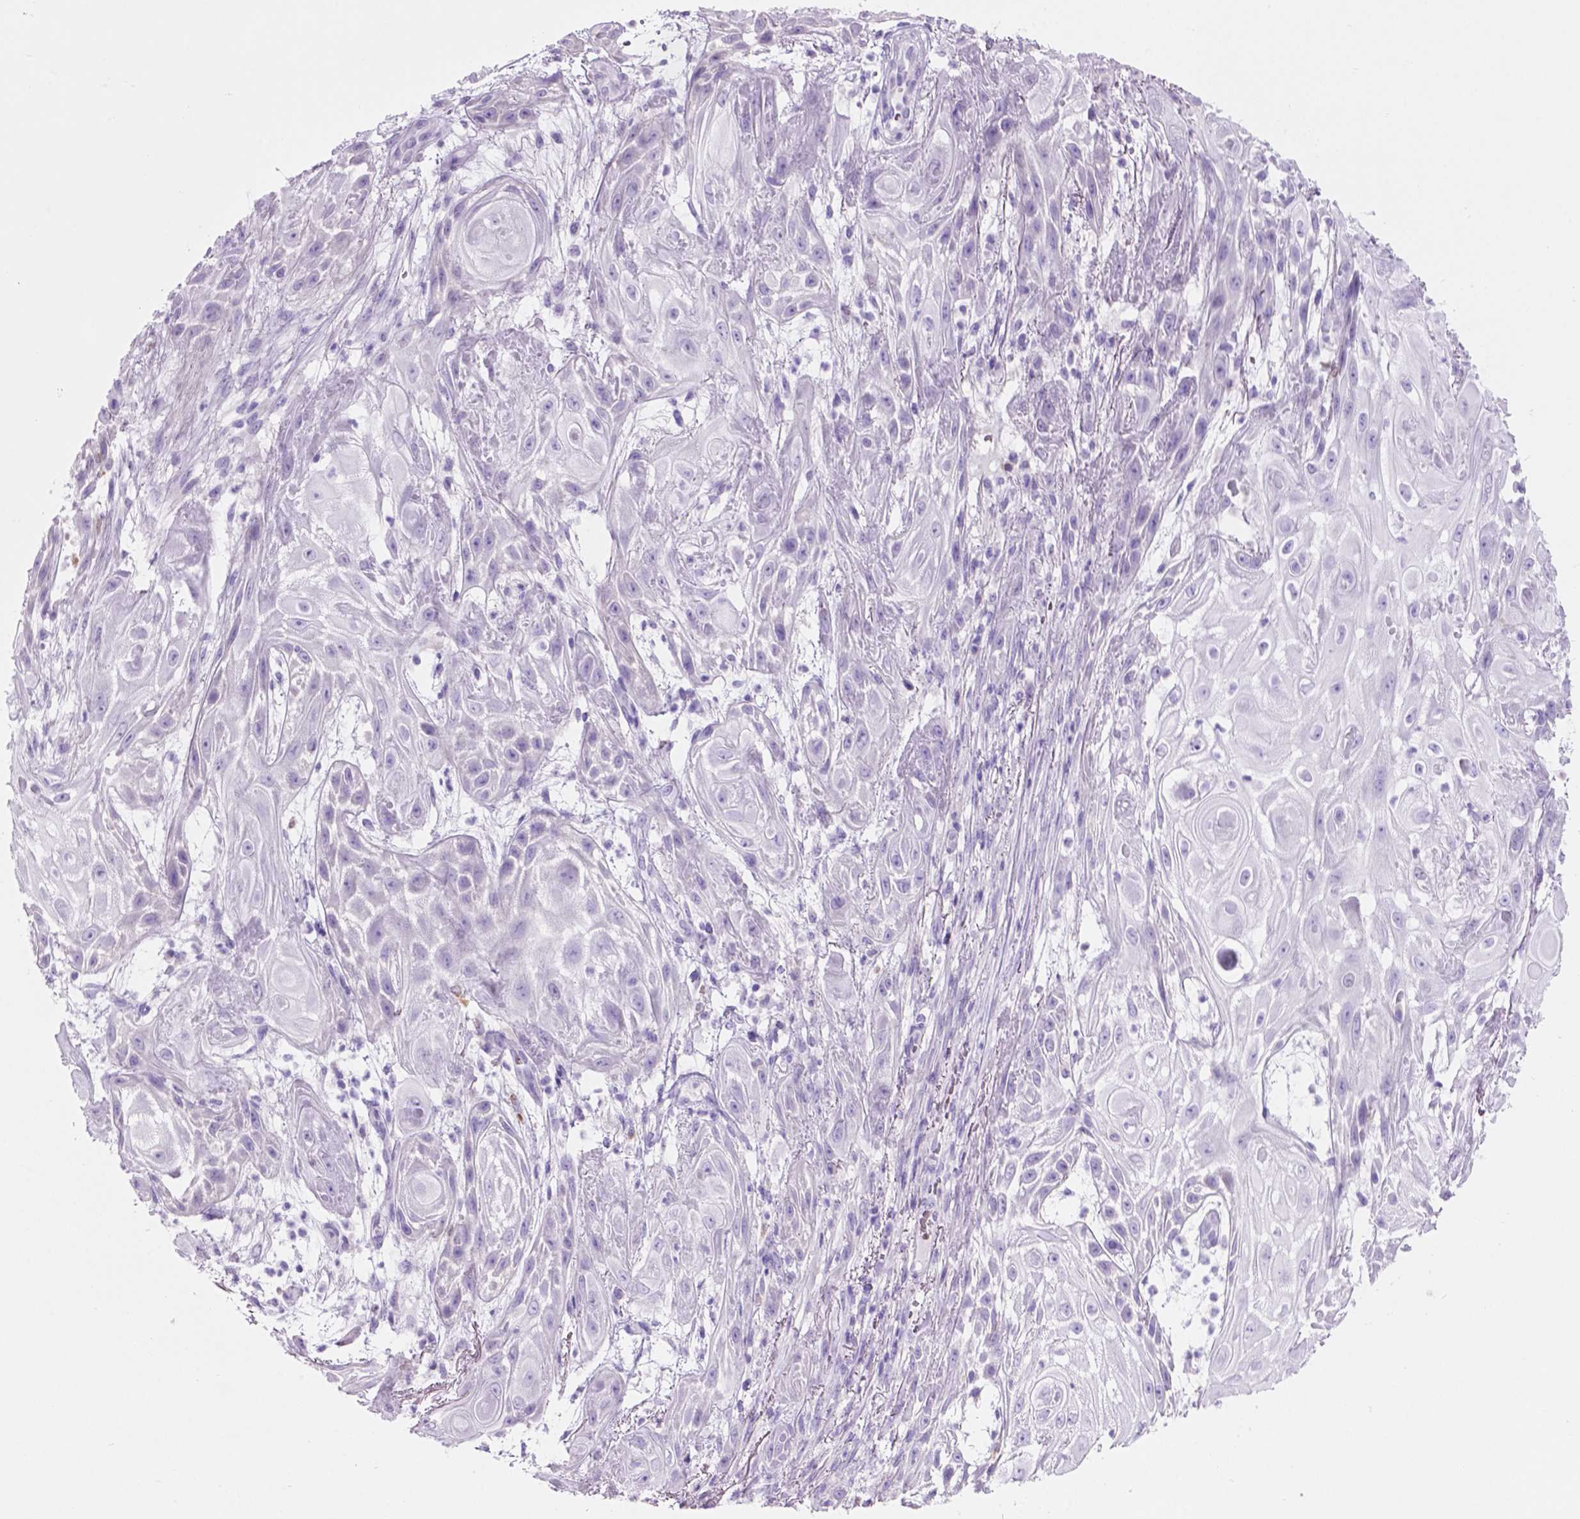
{"staining": {"intensity": "negative", "quantity": "none", "location": "none"}, "tissue": "skin cancer", "cell_type": "Tumor cells", "image_type": "cancer", "snomed": [{"axis": "morphology", "description": "Squamous cell carcinoma, NOS"}, {"axis": "topography", "description": "Skin"}], "caption": "Tumor cells show no significant positivity in skin cancer.", "gene": "GRIN2B", "patient": {"sex": "male", "age": 62}}